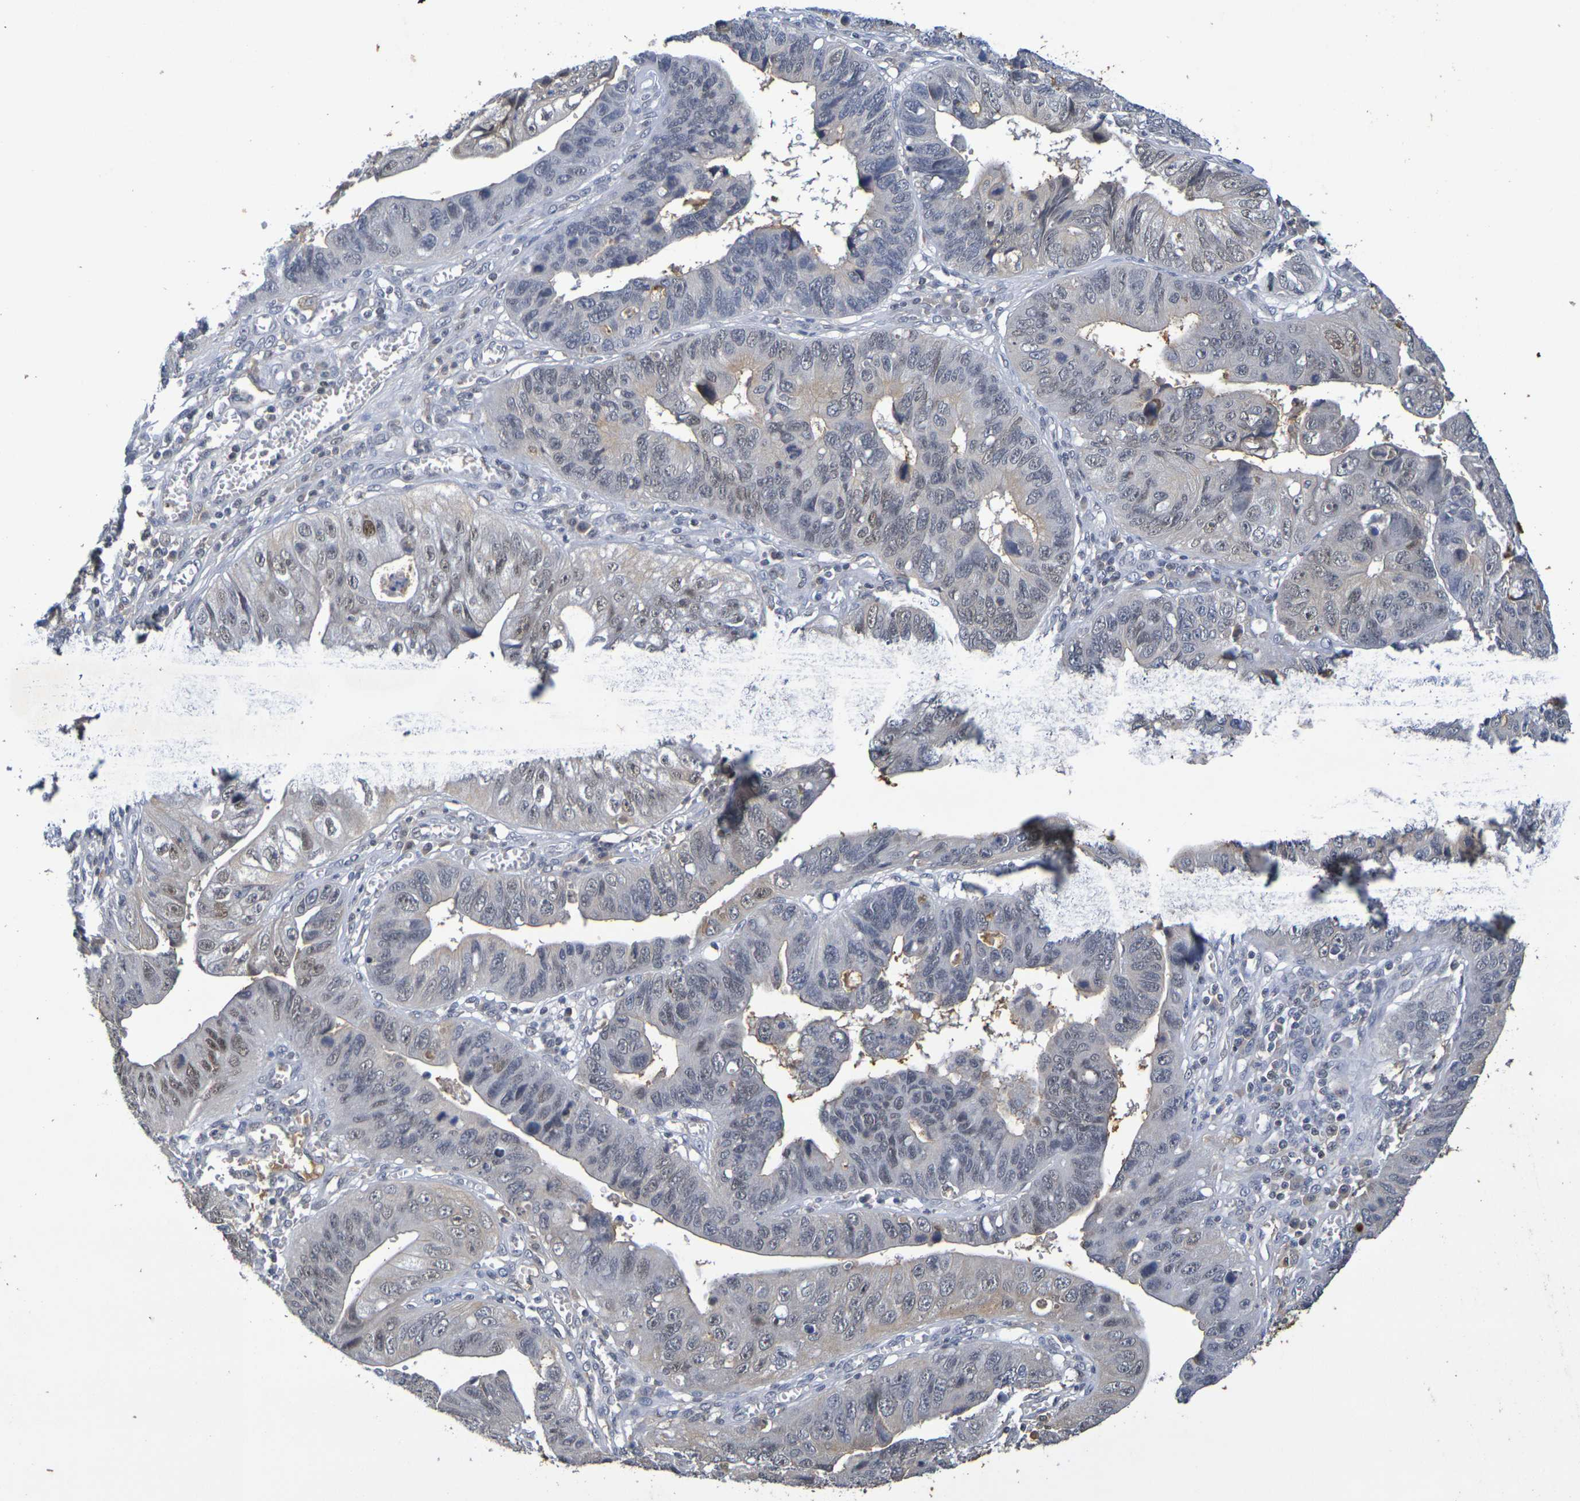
{"staining": {"intensity": "weak", "quantity": "25%-75%", "location": "cytoplasmic/membranous,nuclear"}, "tissue": "stomach cancer", "cell_type": "Tumor cells", "image_type": "cancer", "snomed": [{"axis": "morphology", "description": "Adenocarcinoma, NOS"}, {"axis": "topography", "description": "Stomach"}], "caption": "Stomach cancer (adenocarcinoma) stained for a protein exhibits weak cytoplasmic/membranous and nuclear positivity in tumor cells.", "gene": "TERF2", "patient": {"sex": "male", "age": 59}}